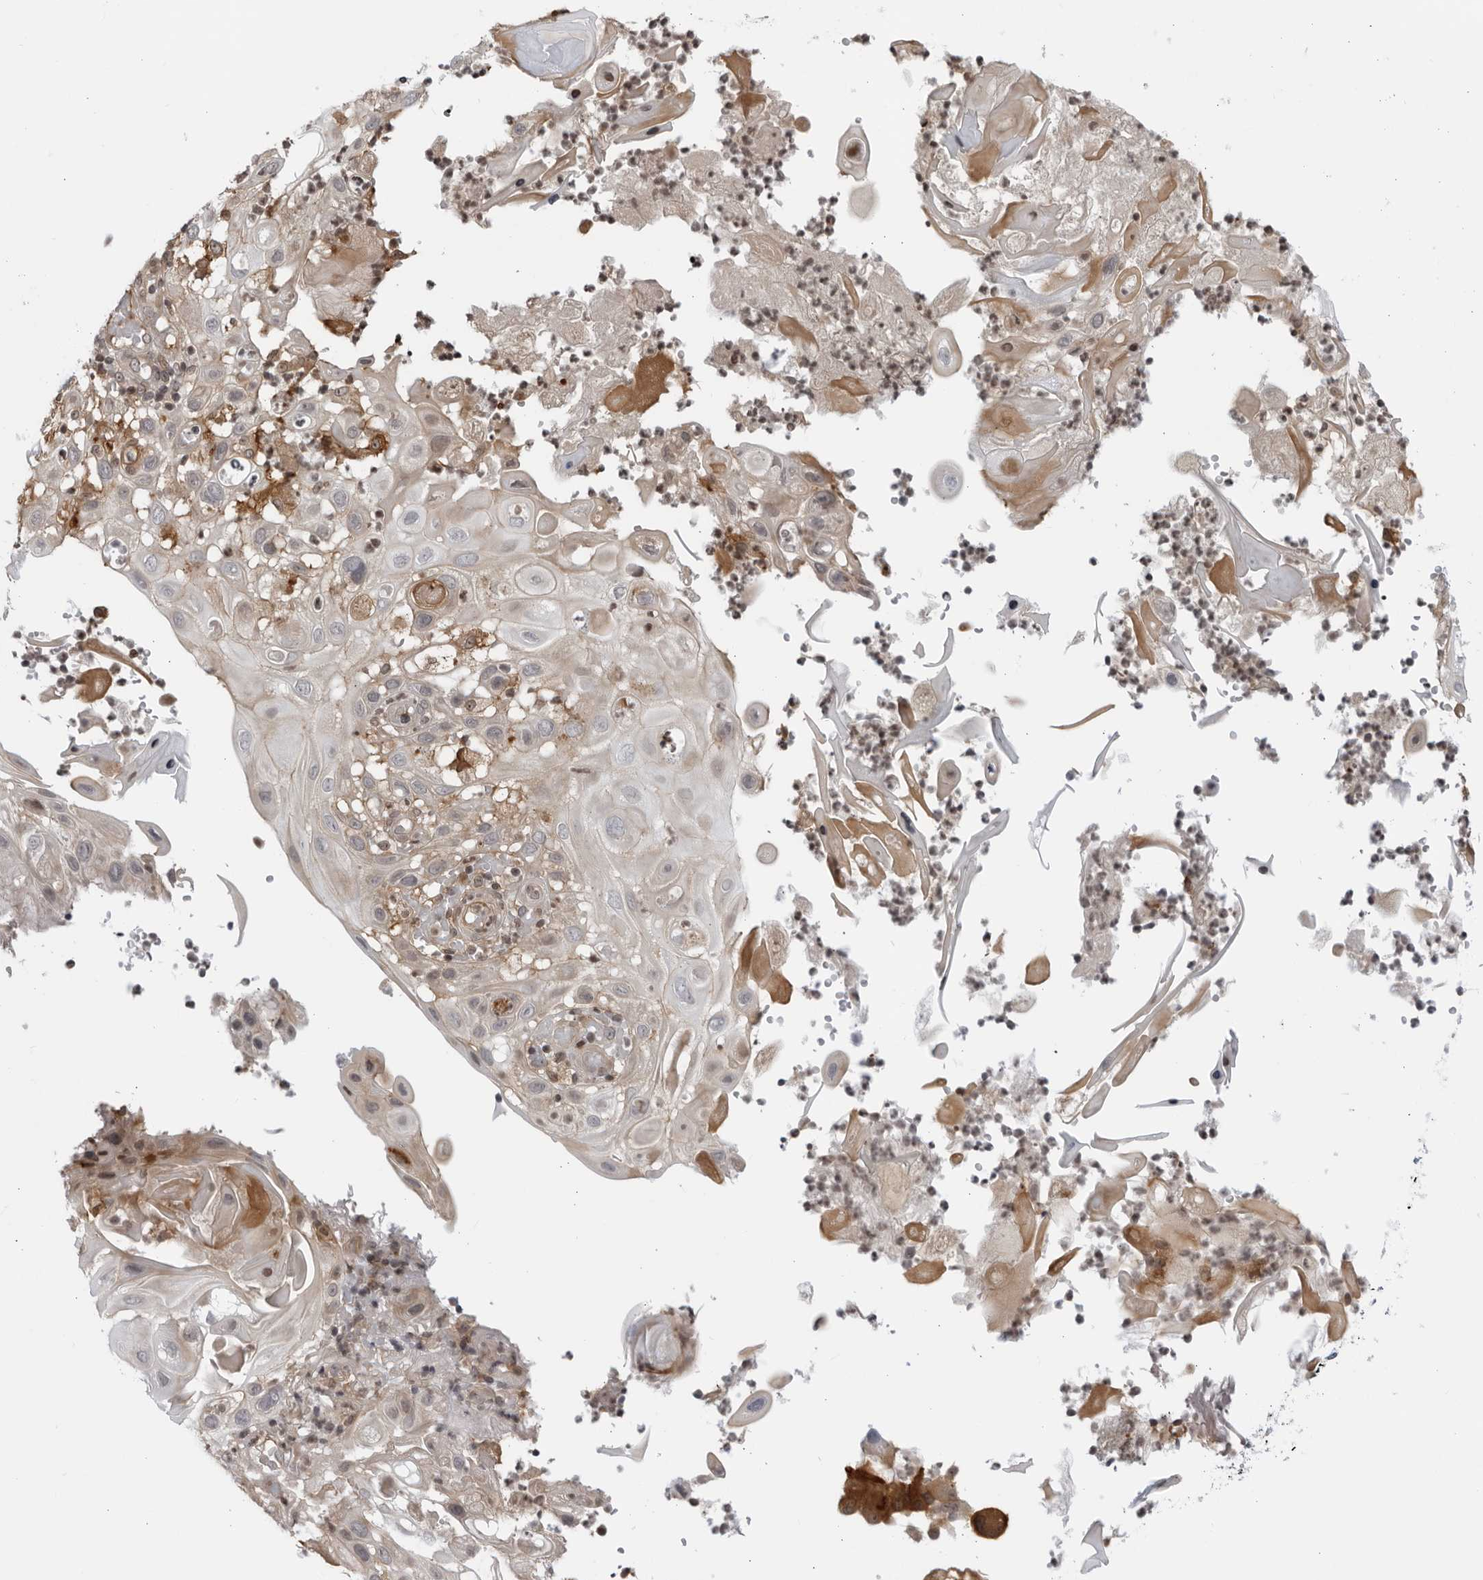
{"staining": {"intensity": "weak", "quantity": "<25%", "location": "cytoplasmic/membranous,nuclear"}, "tissue": "skin cancer", "cell_type": "Tumor cells", "image_type": "cancer", "snomed": [{"axis": "morphology", "description": "Normal tissue, NOS"}, {"axis": "morphology", "description": "Squamous cell carcinoma, NOS"}, {"axis": "topography", "description": "Skin"}], "caption": "Tumor cells show no significant positivity in squamous cell carcinoma (skin).", "gene": "DTL", "patient": {"sex": "female", "age": 96}}